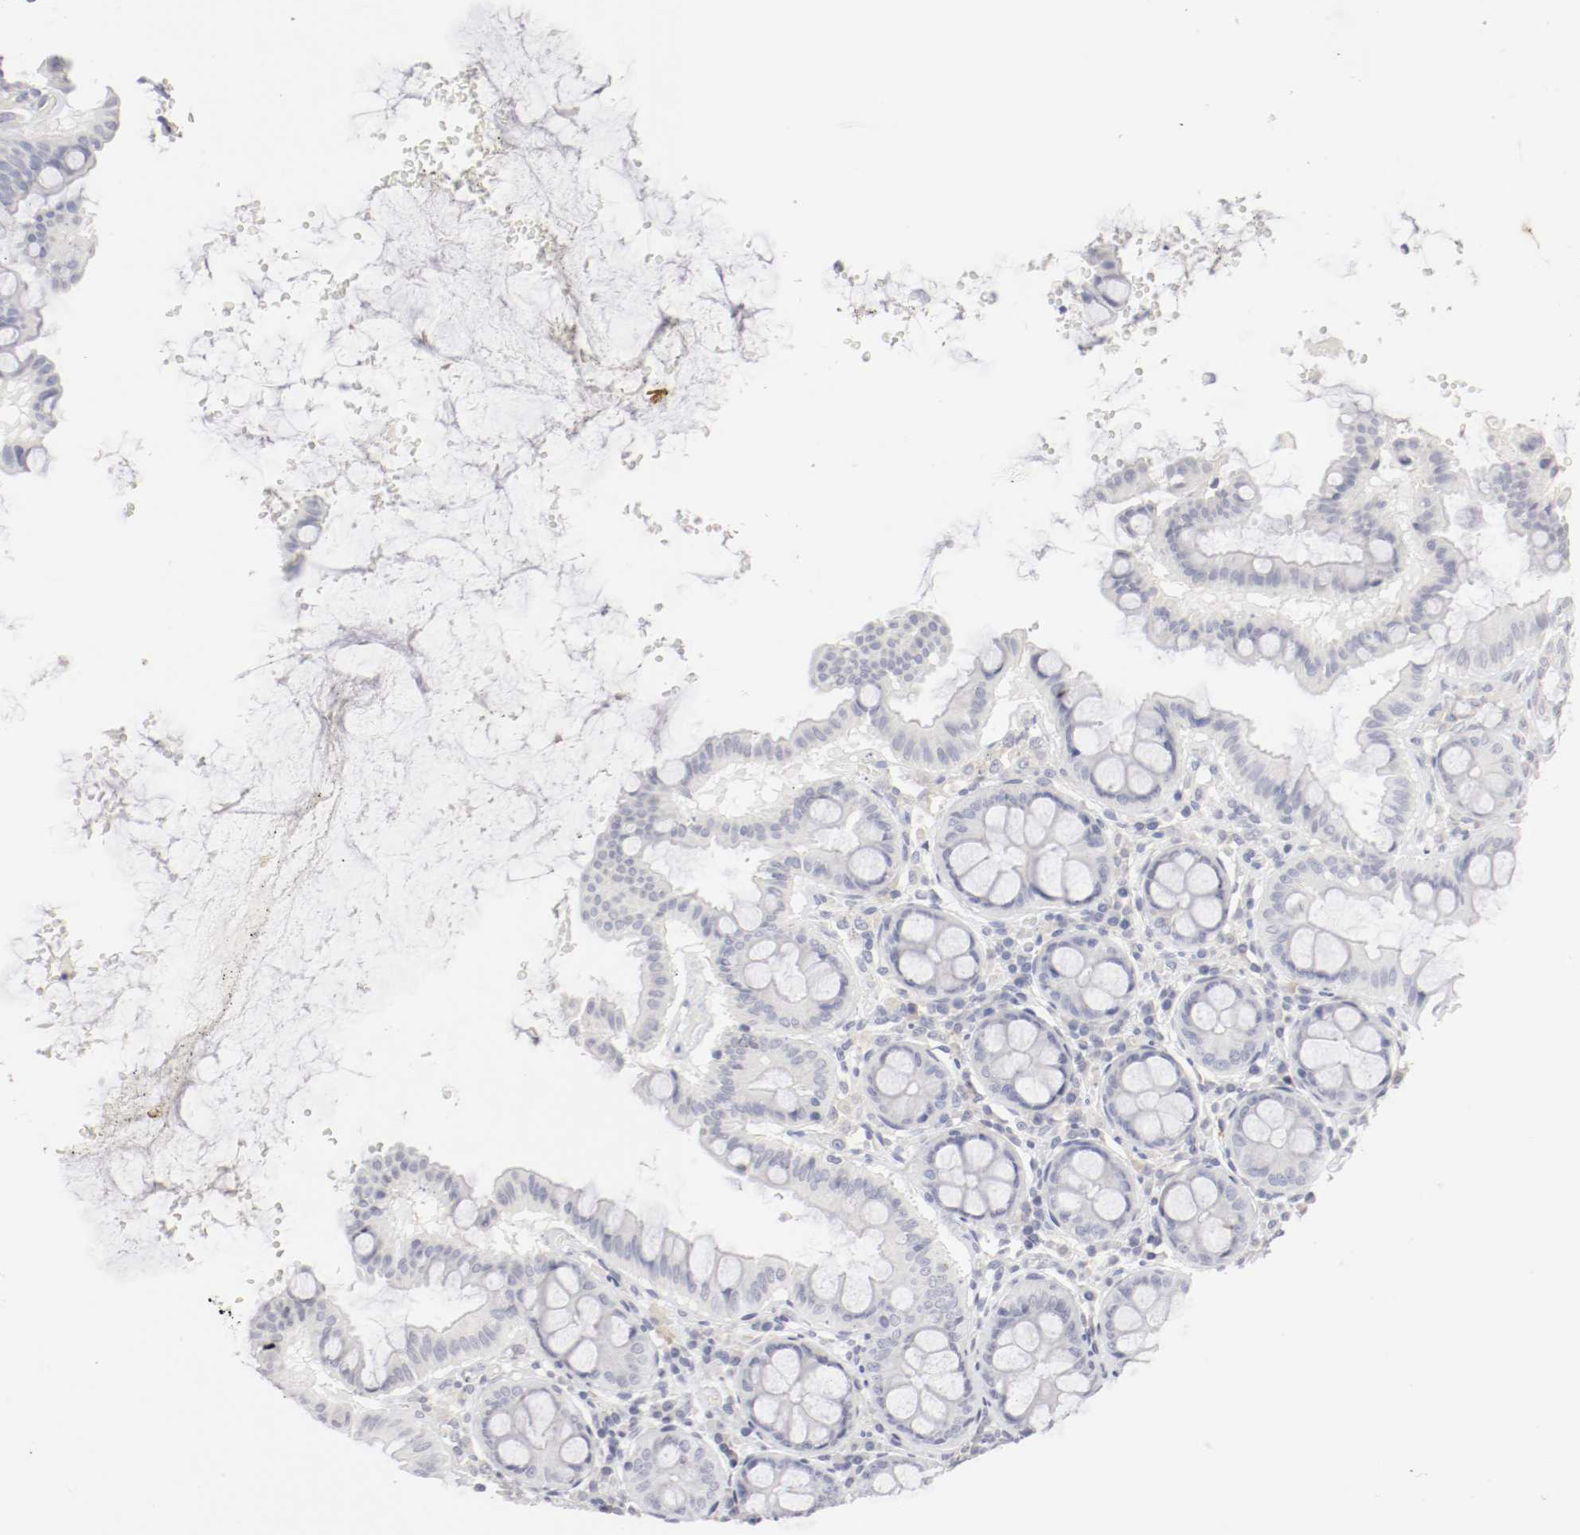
{"staining": {"intensity": "negative", "quantity": "none", "location": "none"}, "tissue": "colon", "cell_type": "Endothelial cells", "image_type": "normal", "snomed": [{"axis": "morphology", "description": "Normal tissue, NOS"}, {"axis": "topography", "description": "Colon"}], "caption": "Immunohistochemistry (IHC) of benign colon shows no positivity in endothelial cells. (Brightfield microscopy of DAB (3,3'-diaminobenzidine) immunohistochemistry (IHC) at high magnification).", "gene": "ITGAX", "patient": {"sex": "female", "age": 61}}